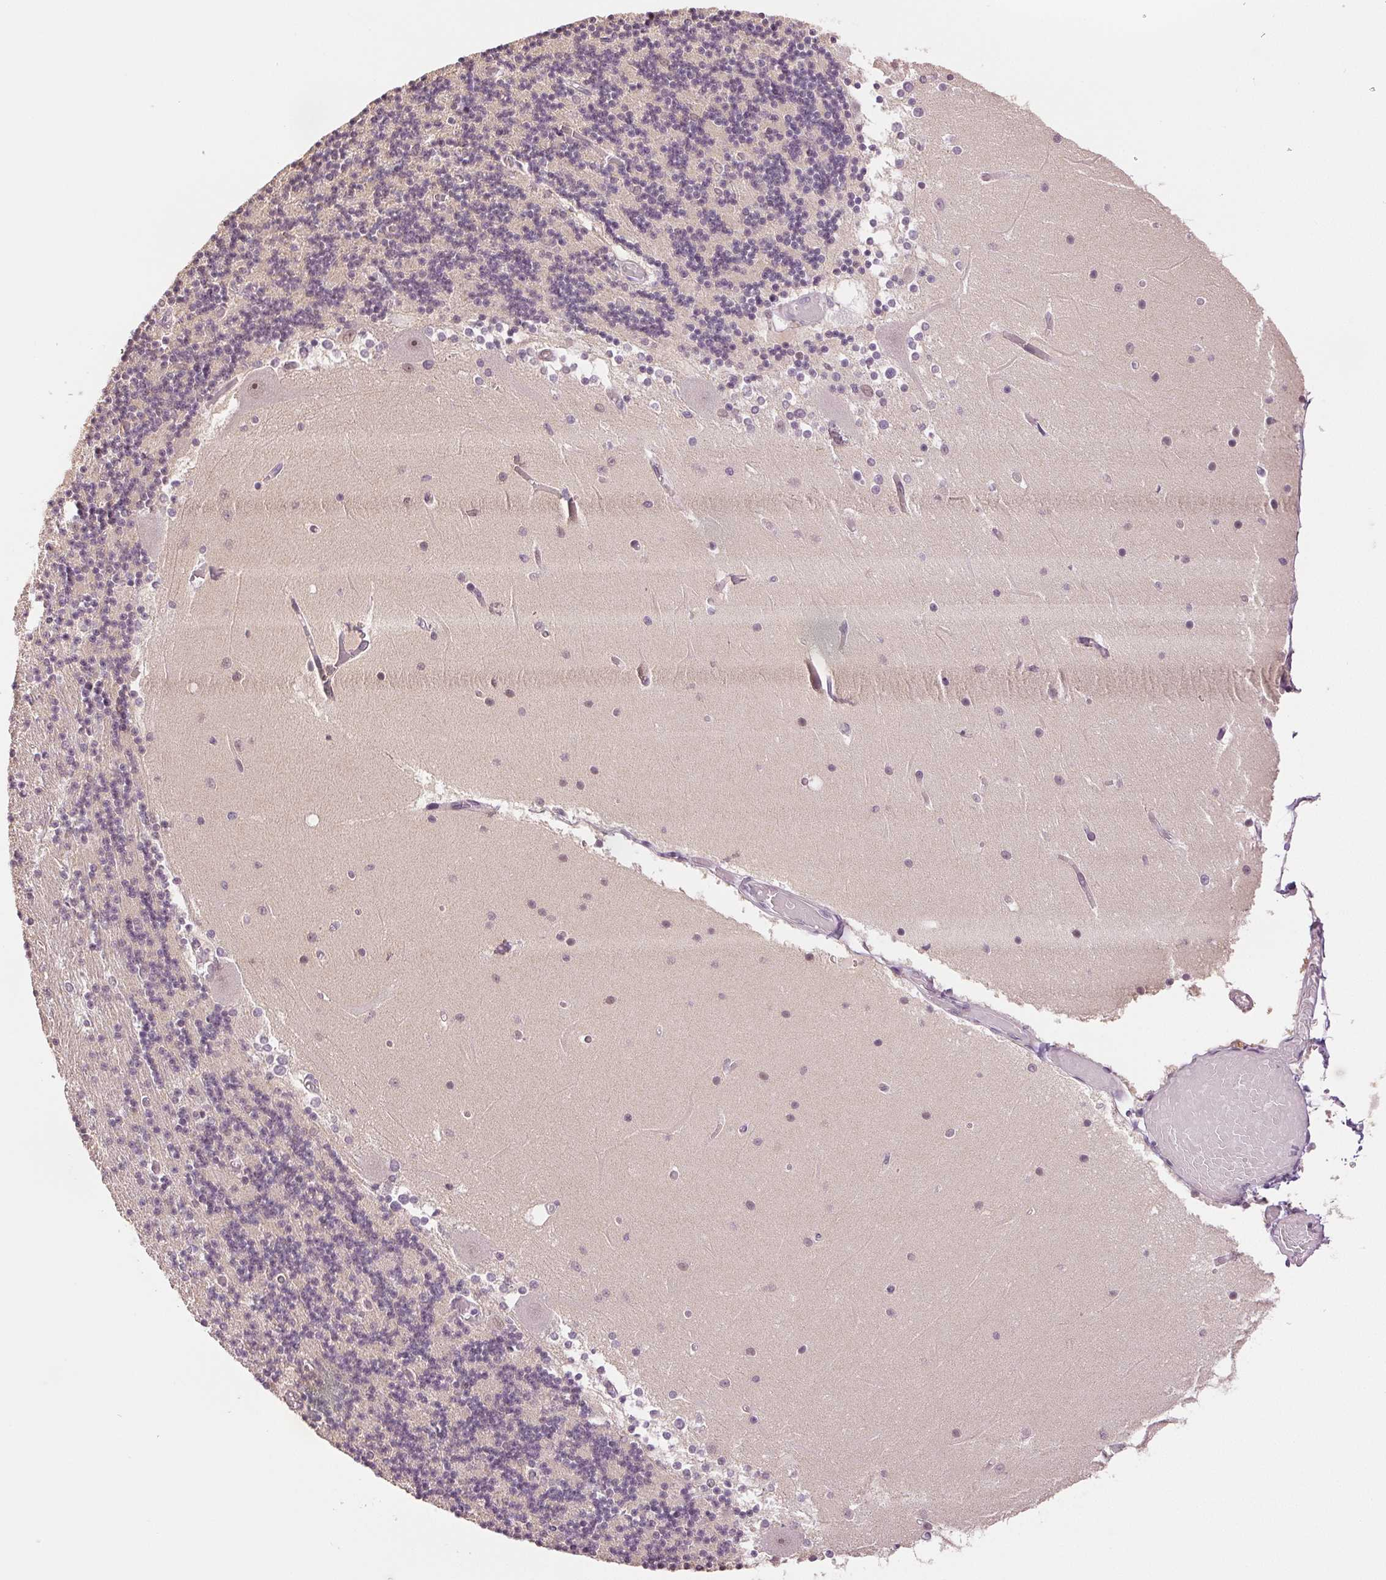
{"staining": {"intensity": "negative", "quantity": "none", "location": "none"}, "tissue": "cerebellum", "cell_type": "Cells in granular layer", "image_type": "normal", "snomed": [{"axis": "morphology", "description": "Normal tissue, NOS"}, {"axis": "topography", "description": "Cerebellum"}], "caption": "Immunohistochemical staining of unremarkable cerebellum demonstrates no significant positivity in cells in granular layer. (Stains: DAB (3,3'-diaminobenzidine) immunohistochemistry (IHC) with hematoxylin counter stain, Microscopy: brightfield microscopy at high magnification).", "gene": "PLCB1", "patient": {"sex": "female", "age": 28}}